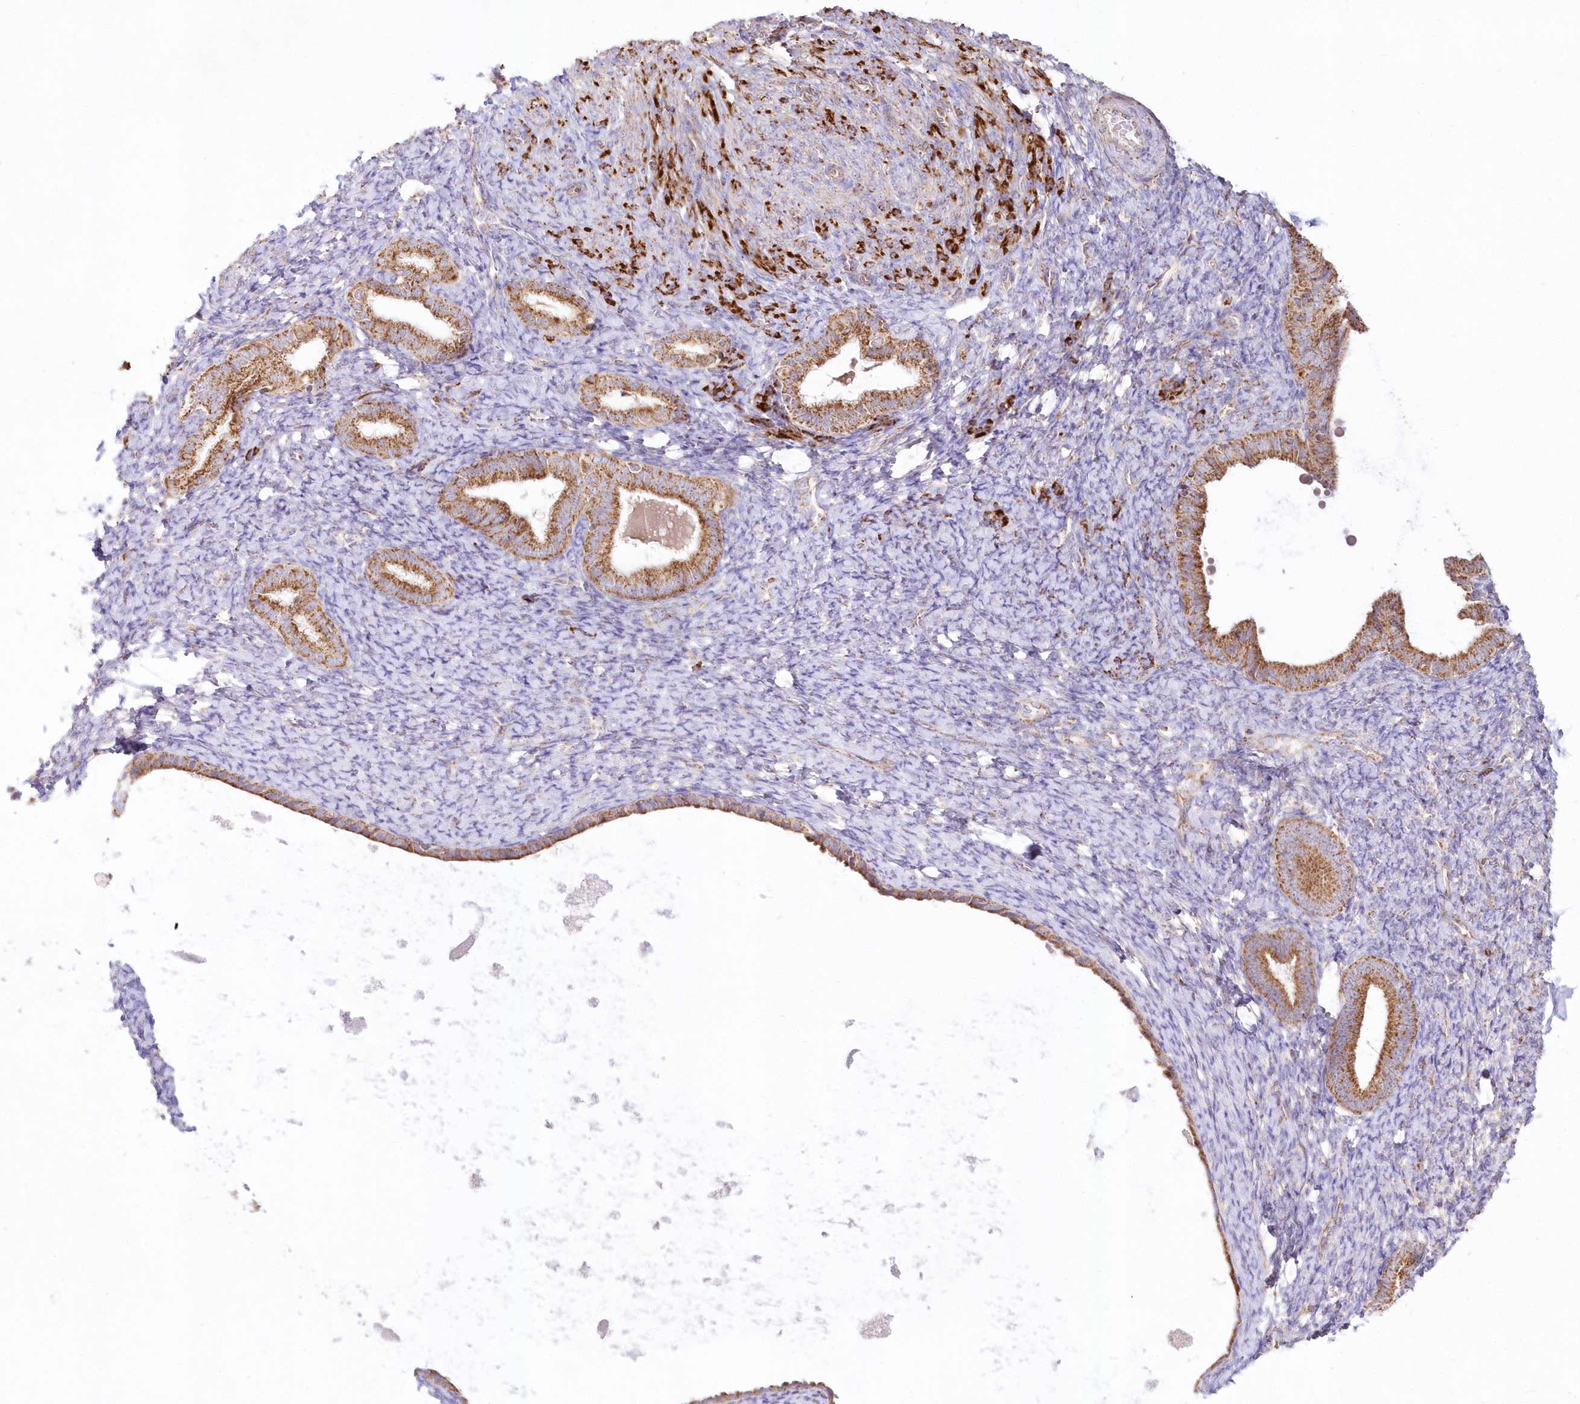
{"staining": {"intensity": "negative", "quantity": "none", "location": "none"}, "tissue": "endometrium", "cell_type": "Cells in endometrial stroma", "image_type": "normal", "snomed": [{"axis": "morphology", "description": "Normal tissue, NOS"}, {"axis": "topography", "description": "Endometrium"}], "caption": "Image shows no protein positivity in cells in endometrial stroma of unremarkable endometrium.", "gene": "DNA2", "patient": {"sex": "female", "age": 72}}